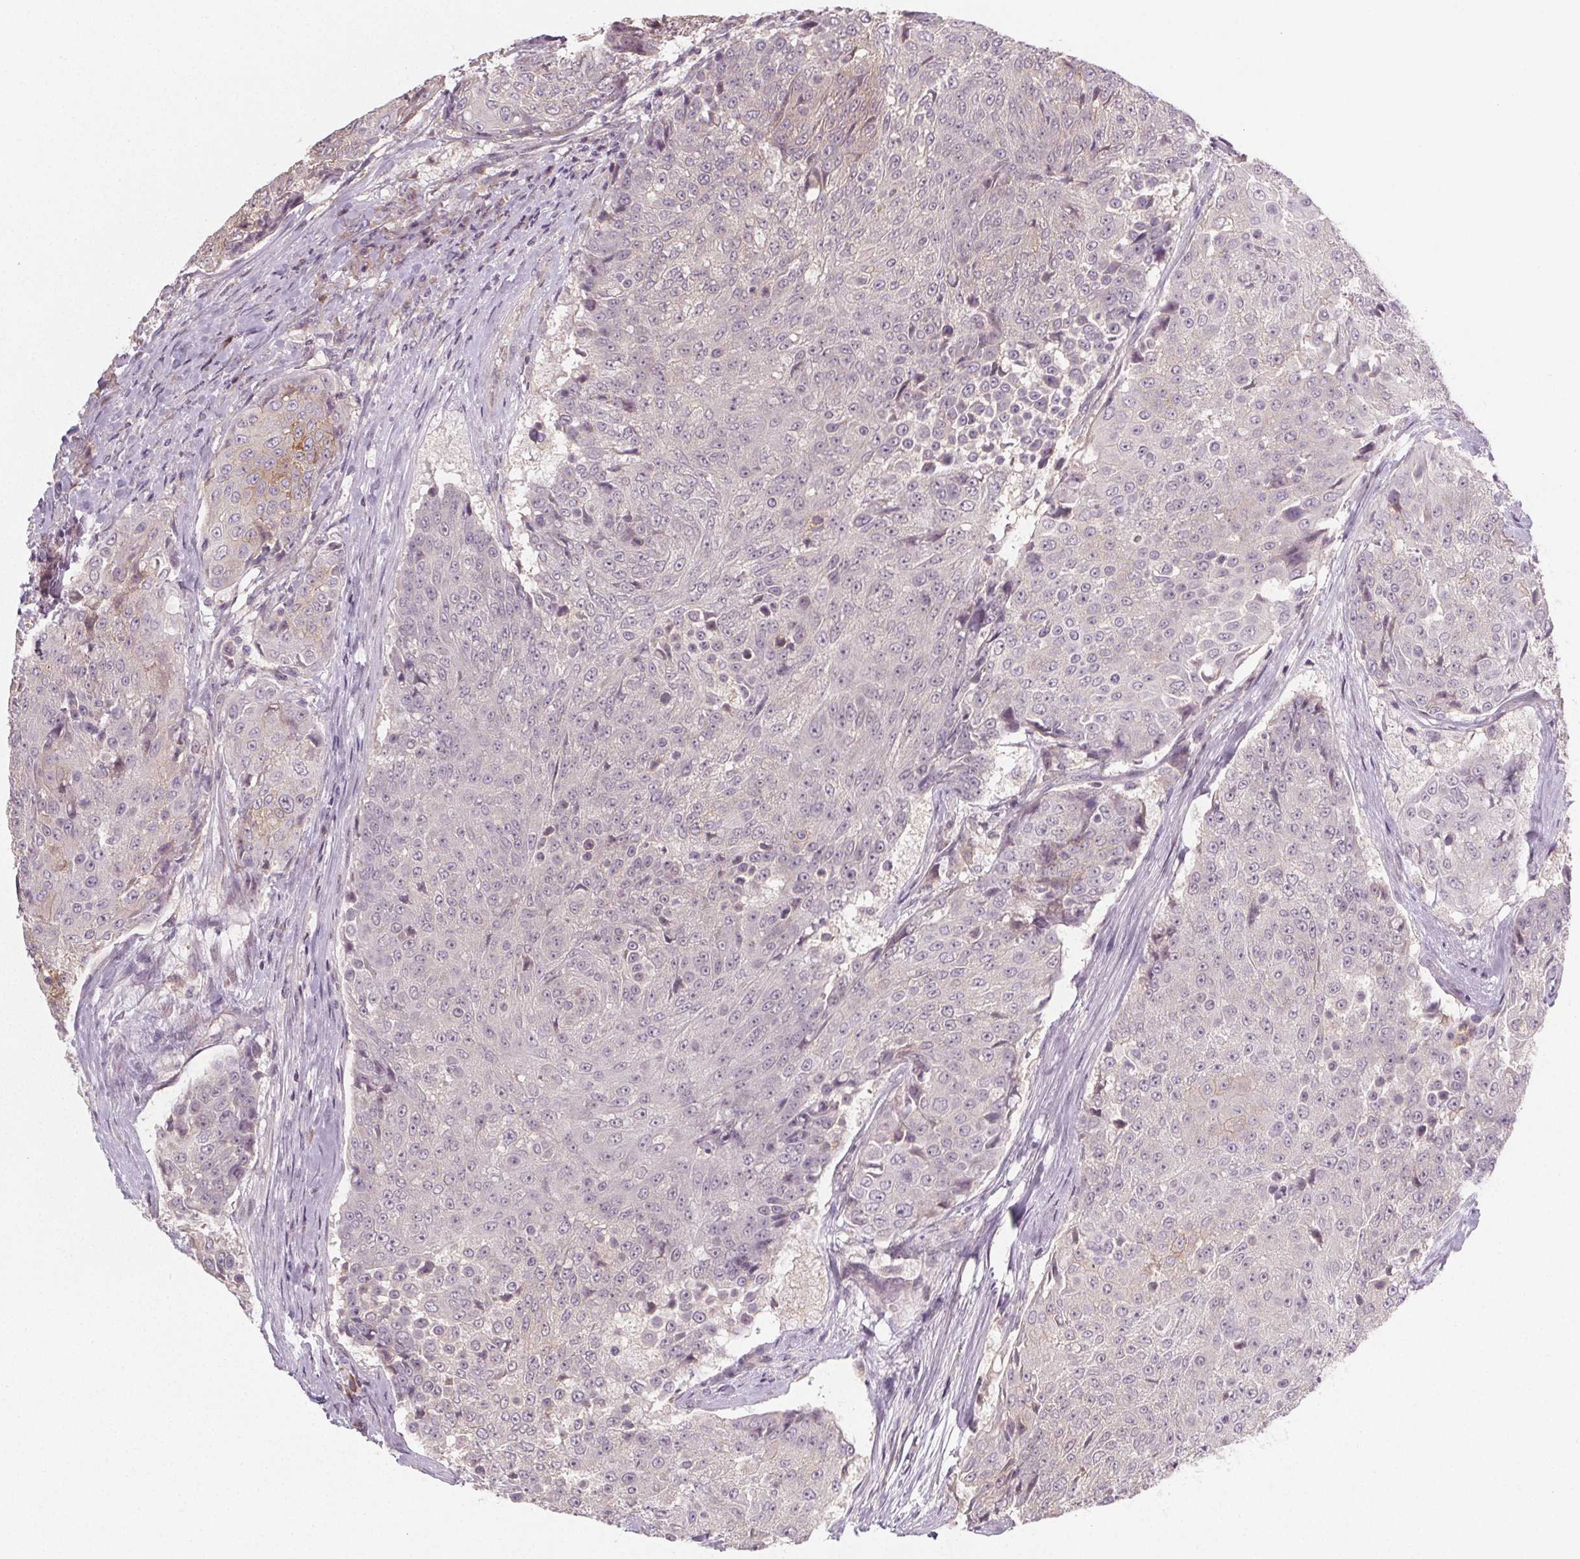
{"staining": {"intensity": "negative", "quantity": "none", "location": "none"}, "tissue": "urothelial cancer", "cell_type": "Tumor cells", "image_type": "cancer", "snomed": [{"axis": "morphology", "description": "Urothelial carcinoma, High grade"}, {"axis": "topography", "description": "Urinary bladder"}], "caption": "An immunohistochemistry histopathology image of urothelial carcinoma (high-grade) is shown. There is no staining in tumor cells of urothelial carcinoma (high-grade).", "gene": "SLC26A2", "patient": {"sex": "female", "age": 63}}